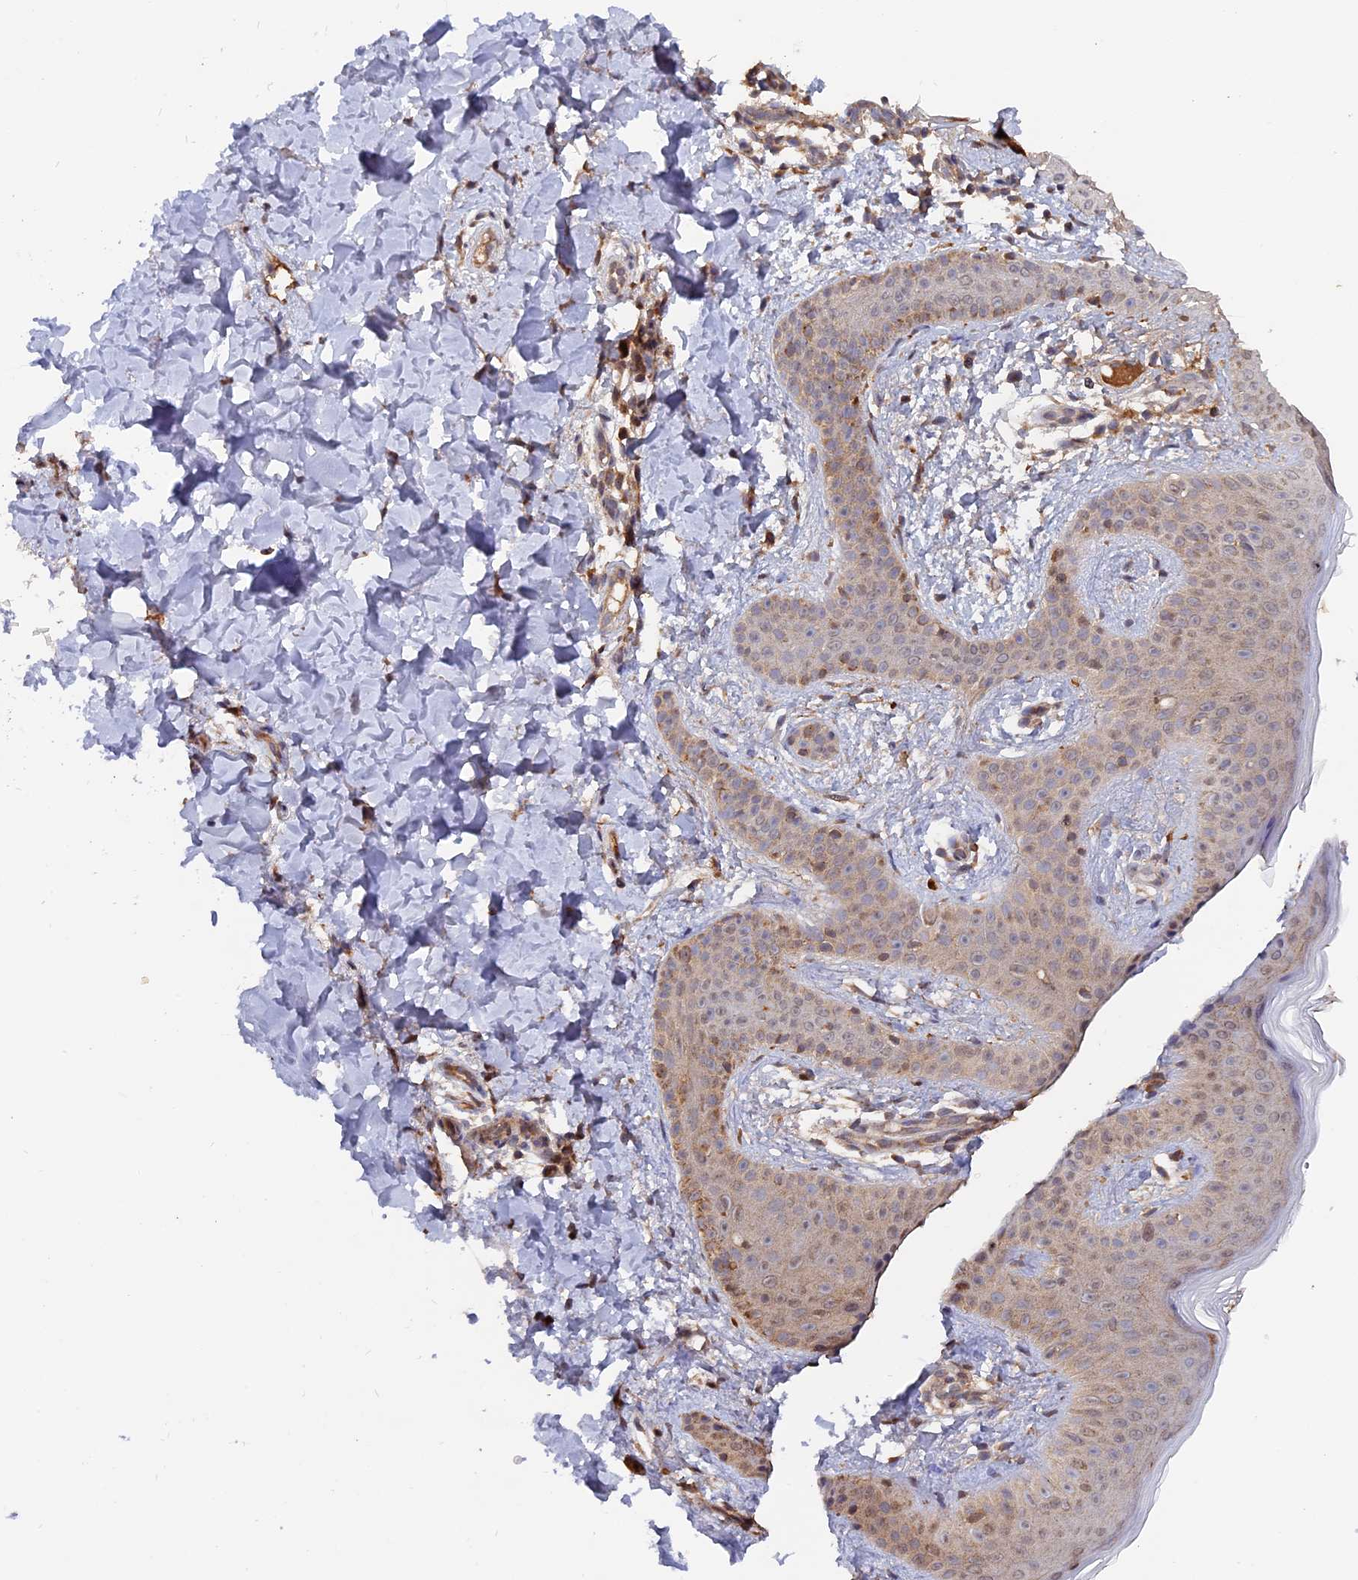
{"staining": {"intensity": "moderate", "quantity": "25%-75%", "location": "cytoplasmic/membranous"}, "tissue": "skin", "cell_type": "Fibroblasts", "image_type": "normal", "snomed": [{"axis": "morphology", "description": "Normal tissue, NOS"}, {"axis": "topography", "description": "Skin"}], "caption": "Immunohistochemical staining of unremarkable human skin exhibits moderate cytoplasmic/membranous protein positivity in approximately 25%-75% of fibroblasts.", "gene": "RAB15", "patient": {"sex": "male", "age": 36}}